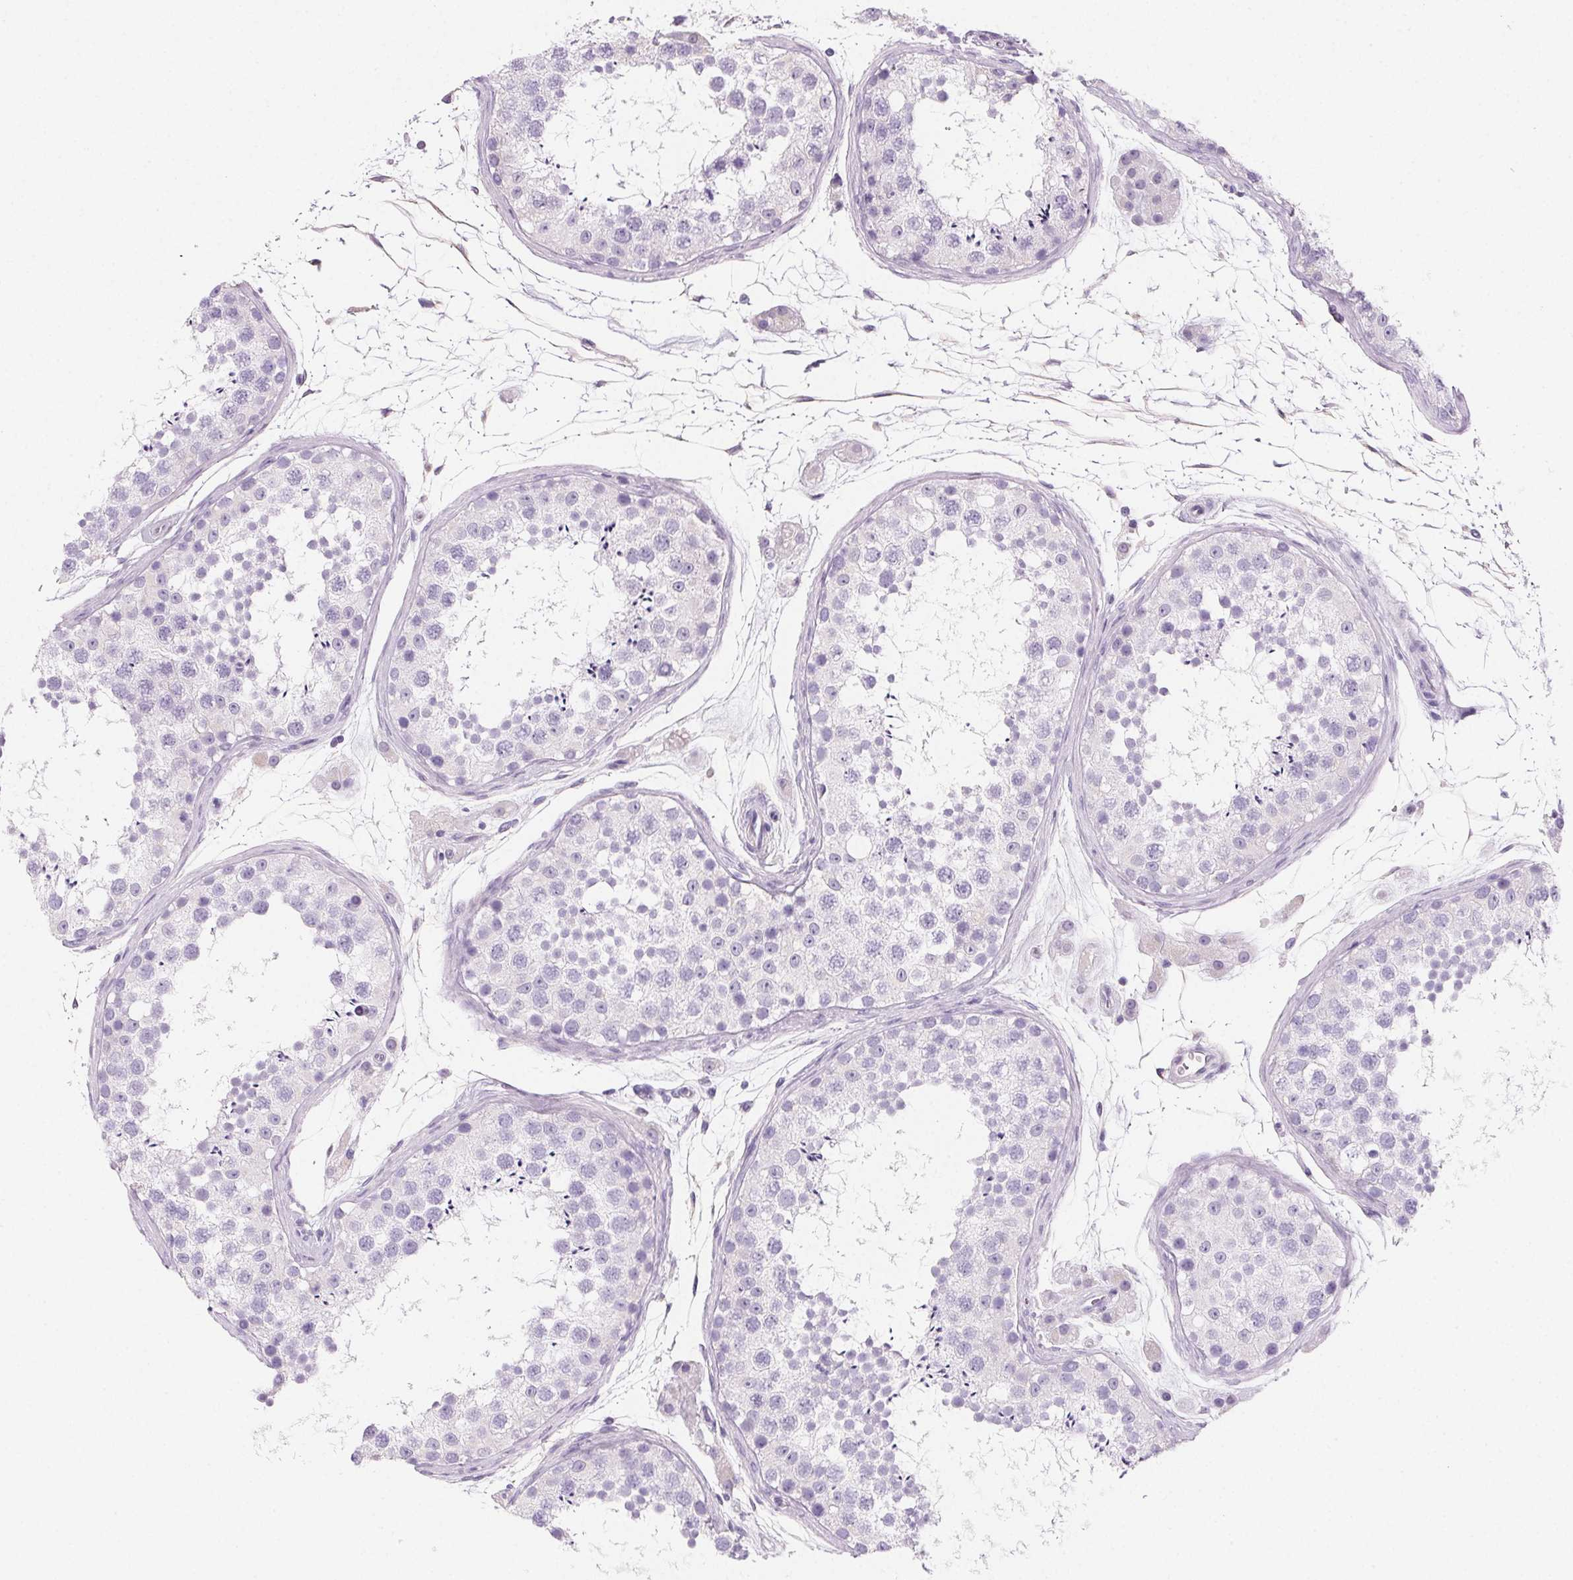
{"staining": {"intensity": "negative", "quantity": "none", "location": "none"}, "tissue": "testis", "cell_type": "Cells in seminiferous ducts", "image_type": "normal", "snomed": [{"axis": "morphology", "description": "Normal tissue, NOS"}, {"axis": "topography", "description": "Testis"}], "caption": "Immunohistochemical staining of unremarkable testis exhibits no significant positivity in cells in seminiferous ducts.", "gene": "PRSS1", "patient": {"sex": "male", "age": 41}}